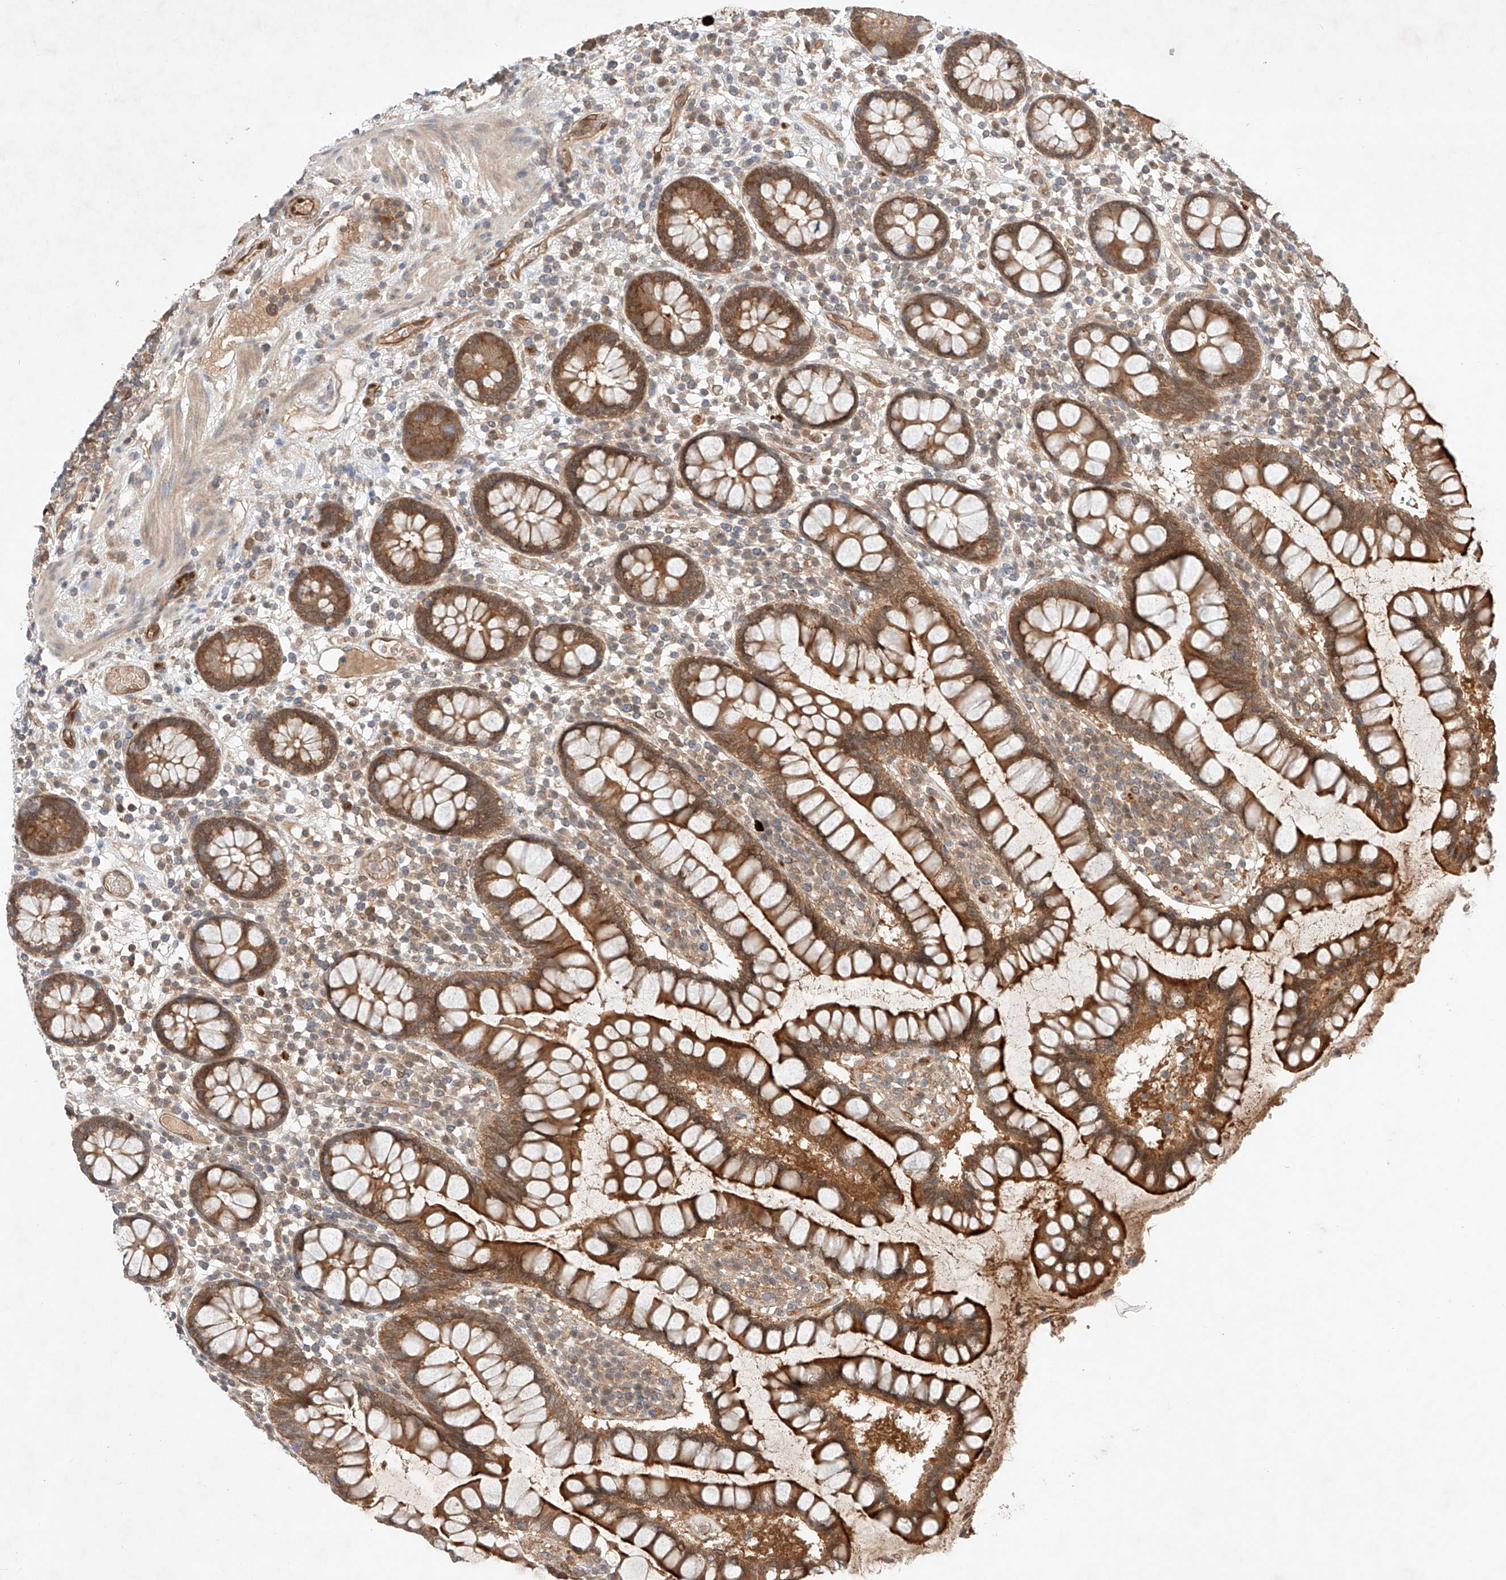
{"staining": {"intensity": "moderate", "quantity": ">75%", "location": "cytoplasmic/membranous"}, "tissue": "colon", "cell_type": "Endothelial cells", "image_type": "normal", "snomed": [{"axis": "morphology", "description": "Normal tissue, NOS"}, {"axis": "topography", "description": "Colon"}], "caption": "Endothelial cells exhibit moderate cytoplasmic/membranous positivity in about >75% of cells in normal colon. (Brightfield microscopy of DAB IHC at high magnification).", "gene": "ZNF124", "patient": {"sex": "female", "age": 79}}